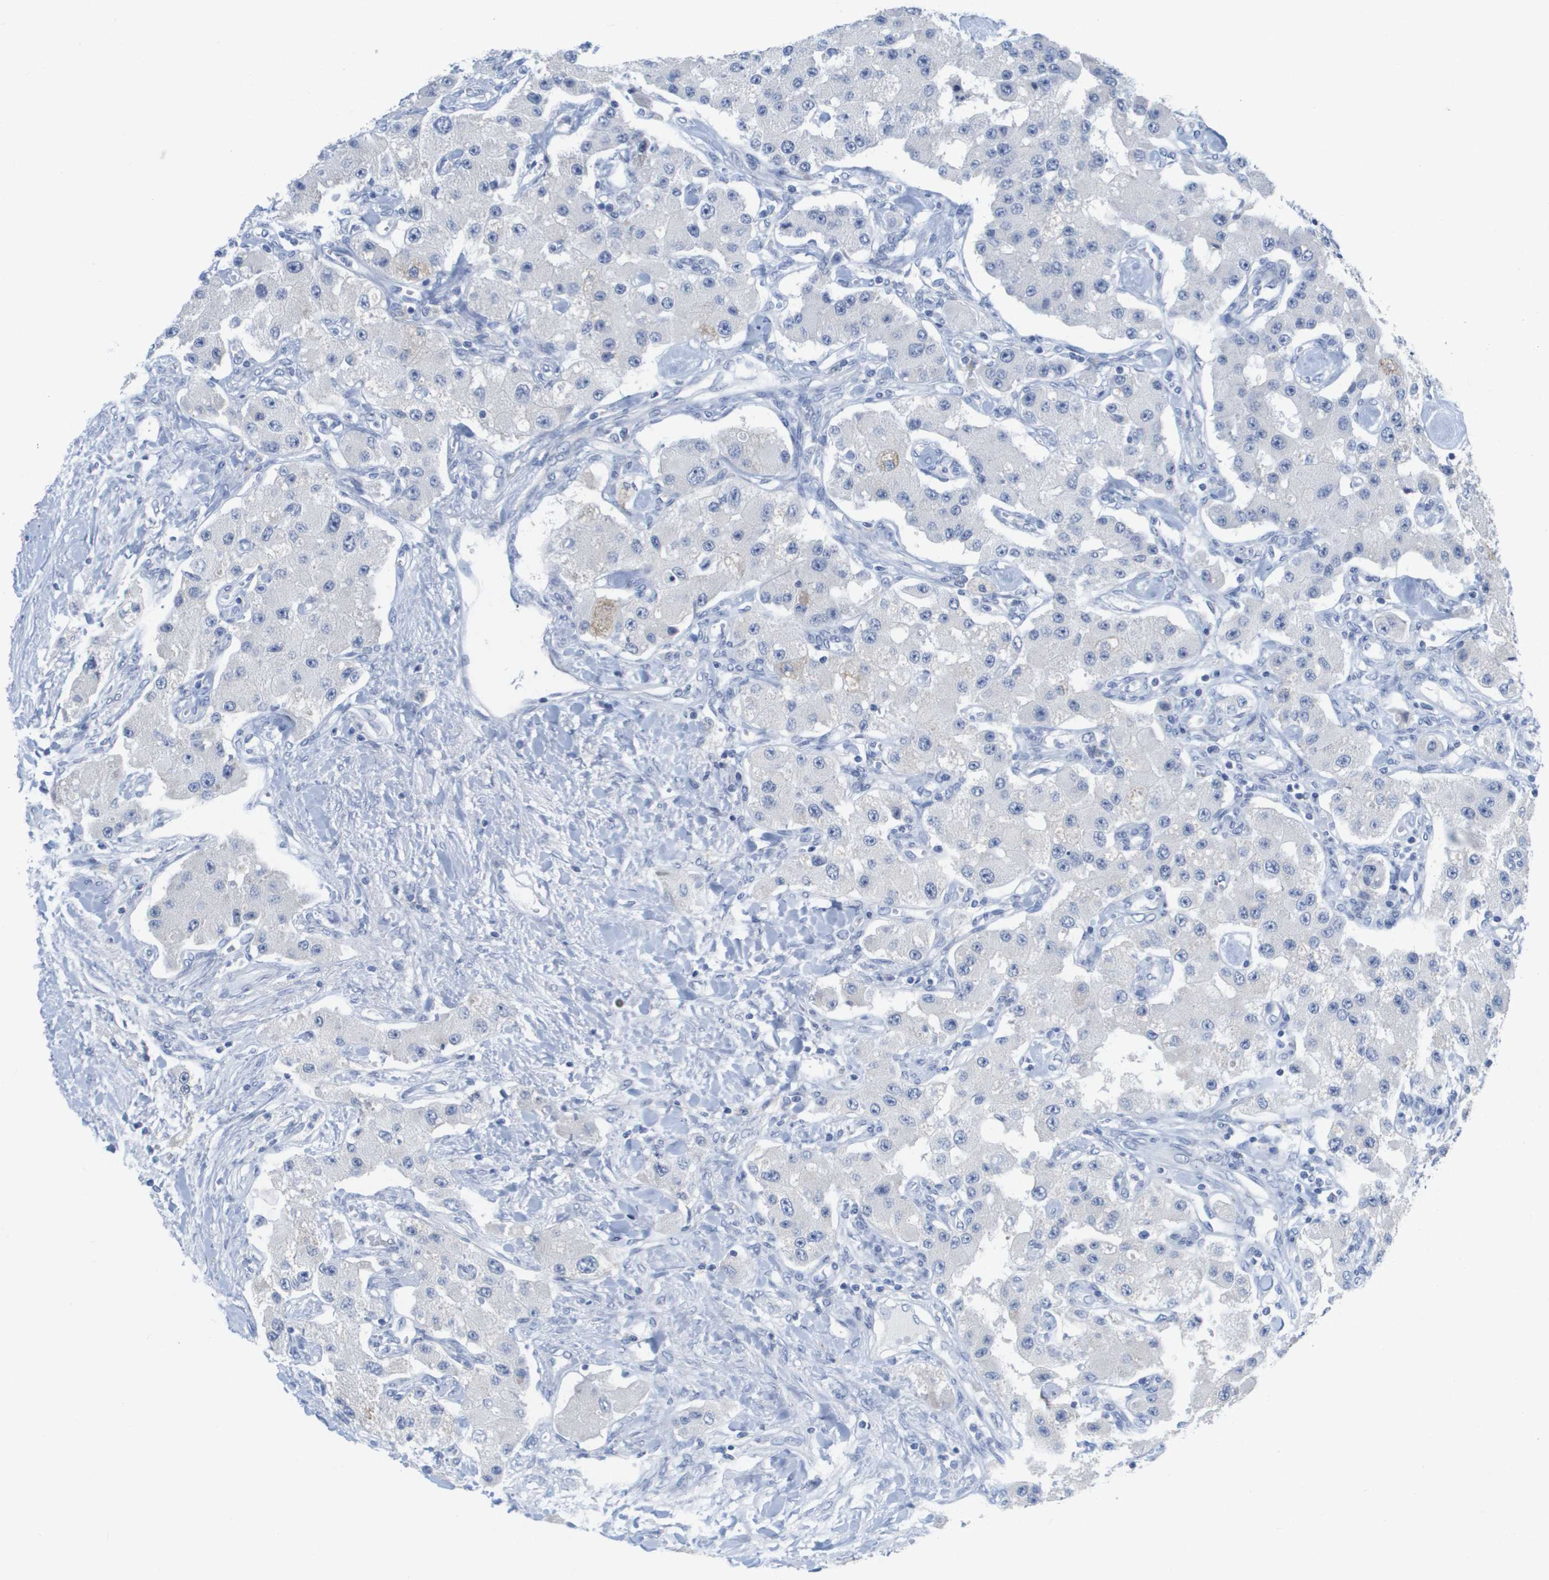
{"staining": {"intensity": "weak", "quantity": "<25%", "location": "cytoplasmic/membranous"}, "tissue": "carcinoid", "cell_type": "Tumor cells", "image_type": "cancer", "snomed": [{"axis": "morphology", "description": "Carcinoid, malignant, NOS"}, {"axis": "topography", "description": "Pancreas"}], "caption": "Photomicrograph shows no significant protein positivity in tumor cells of carcinoid.", "gene": "PDE4A", "patient": {"sex": "male", "age": 41}}